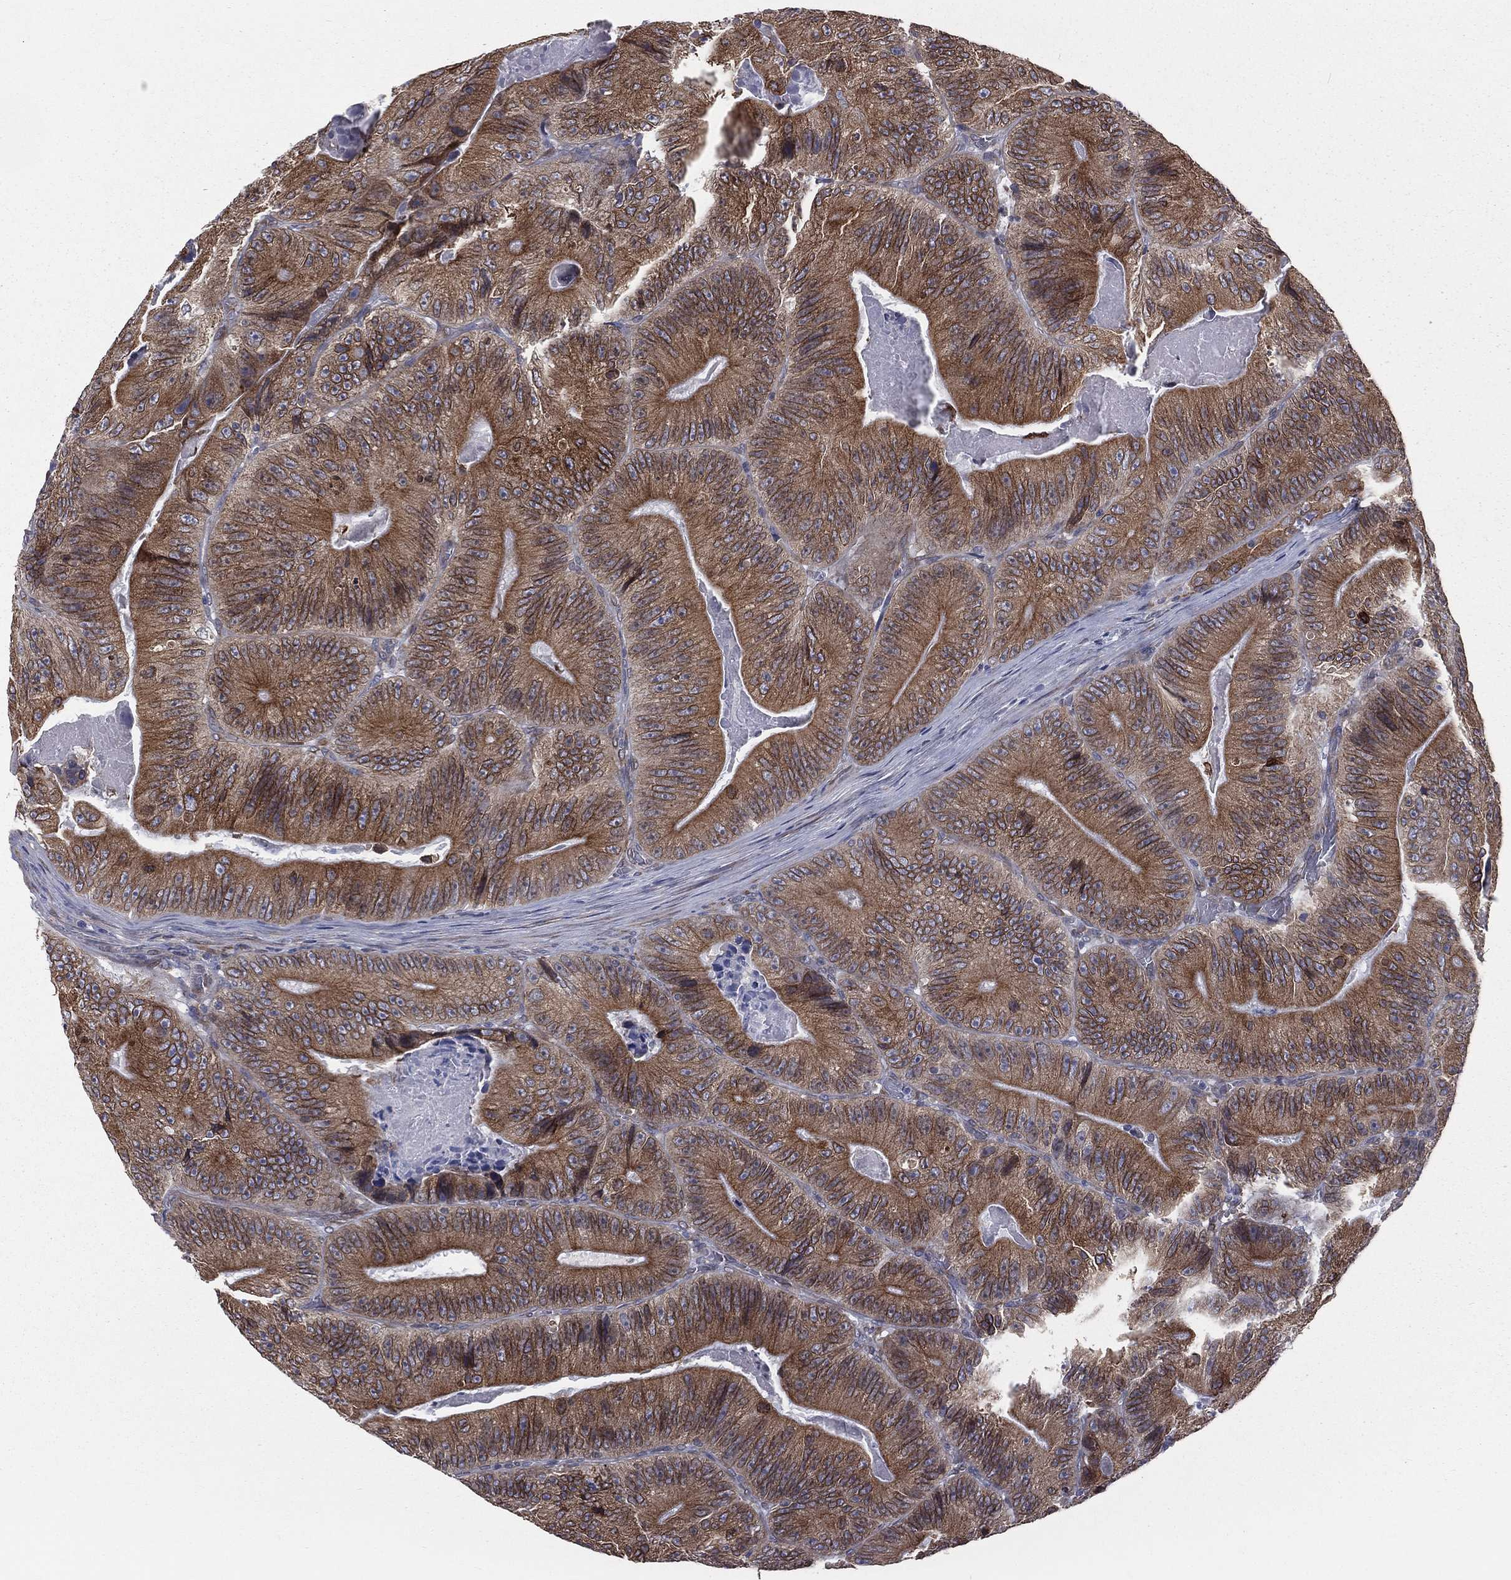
{"staining": {"intensity": "moderate", "quantity": ">75%", "location": "cytoplasmic/membranous"}, "tissue": "colorectal cancer", "cell_type": "Tumor cells", "image_type": "cancer", "snomed": [{"axis": "morphology", "description": "Adenocarcinoma, NOS"}, {"axis": "topography", "description": "Colon"}], "caption": "Colorectal cancer stained for a protein demonstrates moderate cytoplasmic/membranous positivity in tumor cells.", "gene": "PGRMC1", "patient": {"sex": "female", "age": 86}}